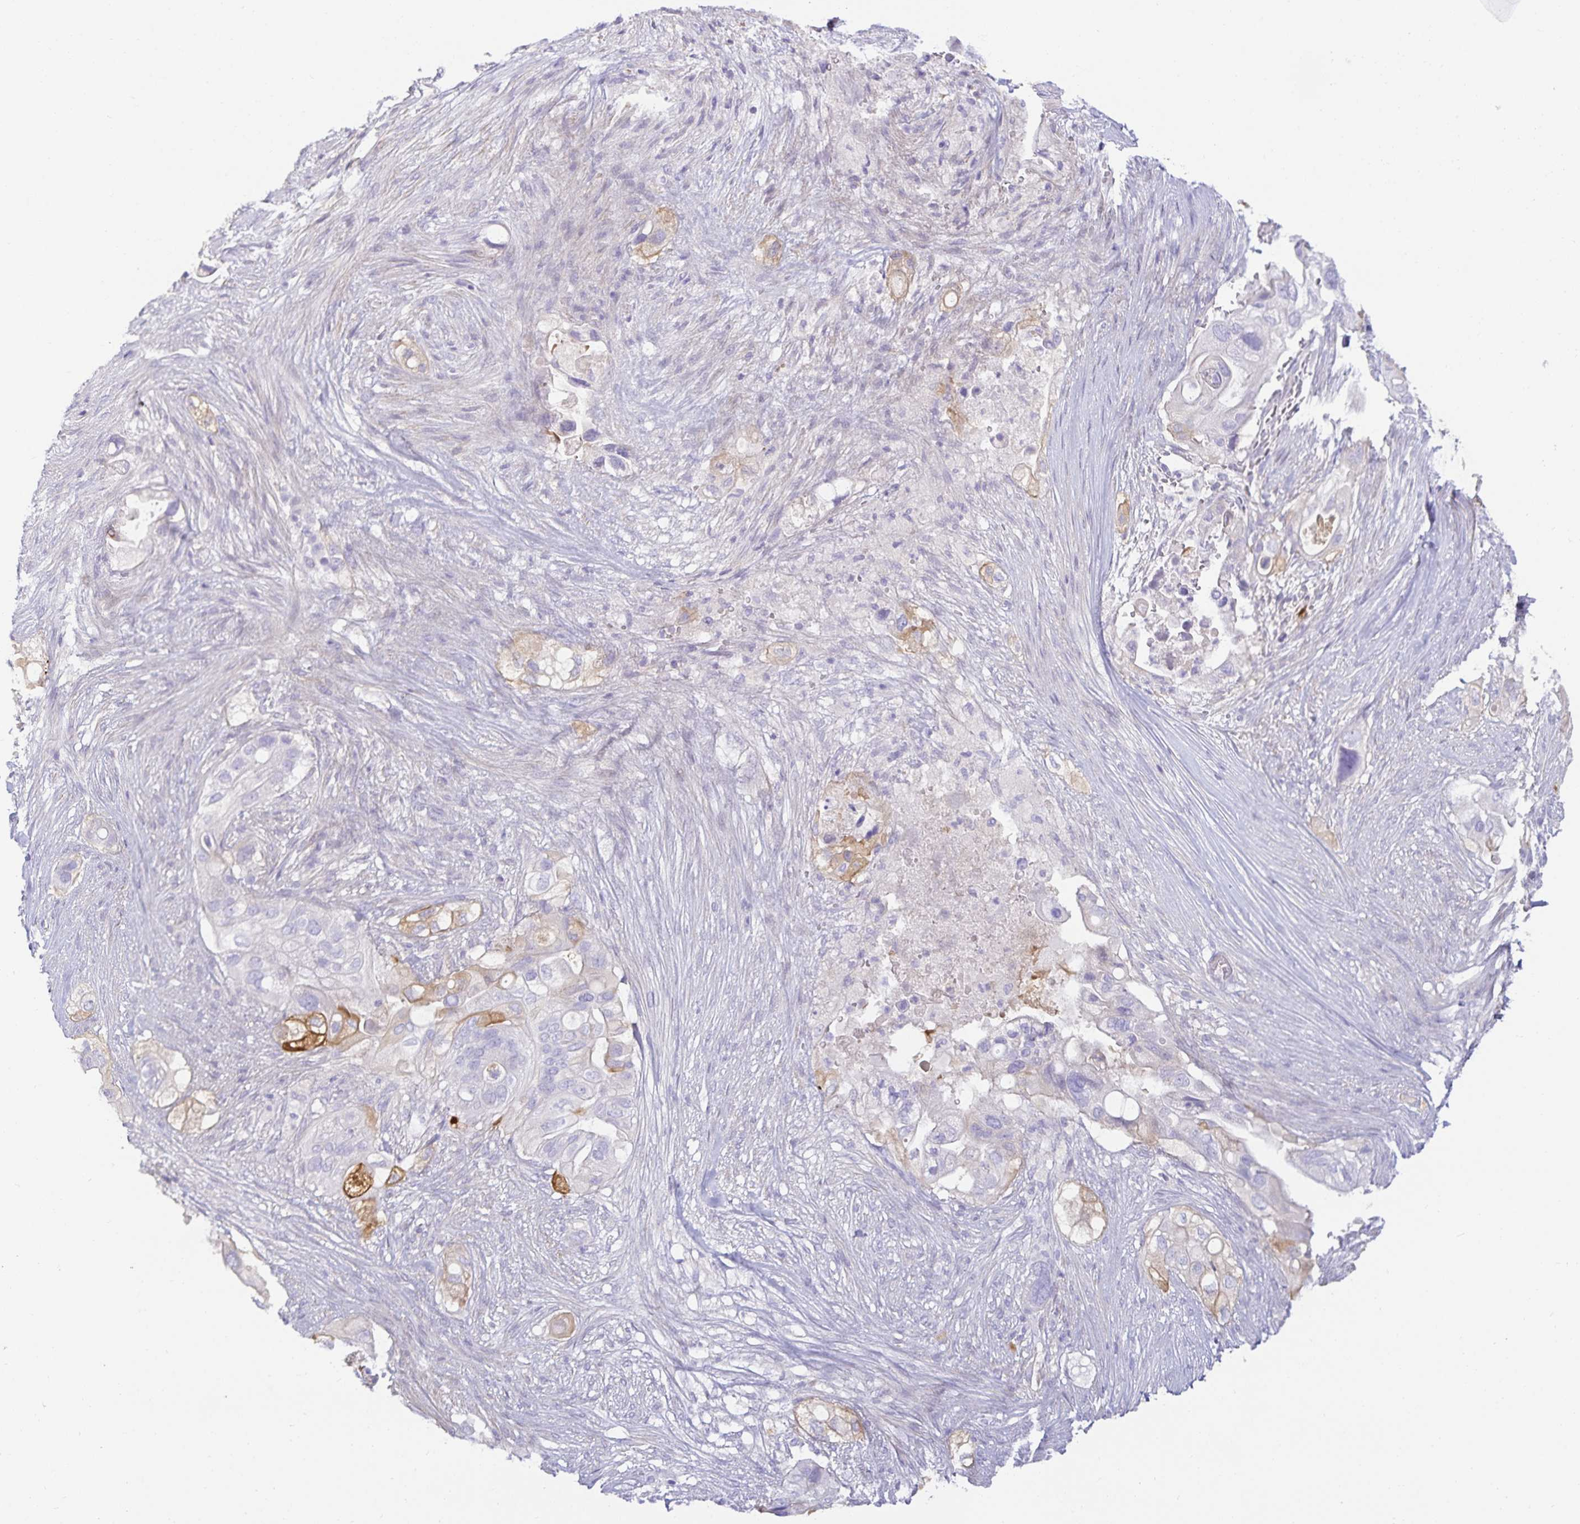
{"staining": {"intensity": "moderate", "quantity": "<25%", "location": "cytoplasmic/membranous"}, "tissue": "pancreatic cancer", "cell_type": "Tumor cells", "image_type": "cancer", "snomed": [{"axis": "morphology", "description": "Adenocarcinoma, NOS"}, {"axis": "topography", "description": "Pancreas"}], "caption": "A histopathology image of human pancreatic cancer (adenocarcinoma) stained for a protein displays moderate cytoplasmic/membranous brown staining in tumor cells. Immunohistochemistry stains the protein of interest in brown and the nuclei are stained blue.", "gene": "SPAG4", "patient": {"sex": "female", "age": 72}}